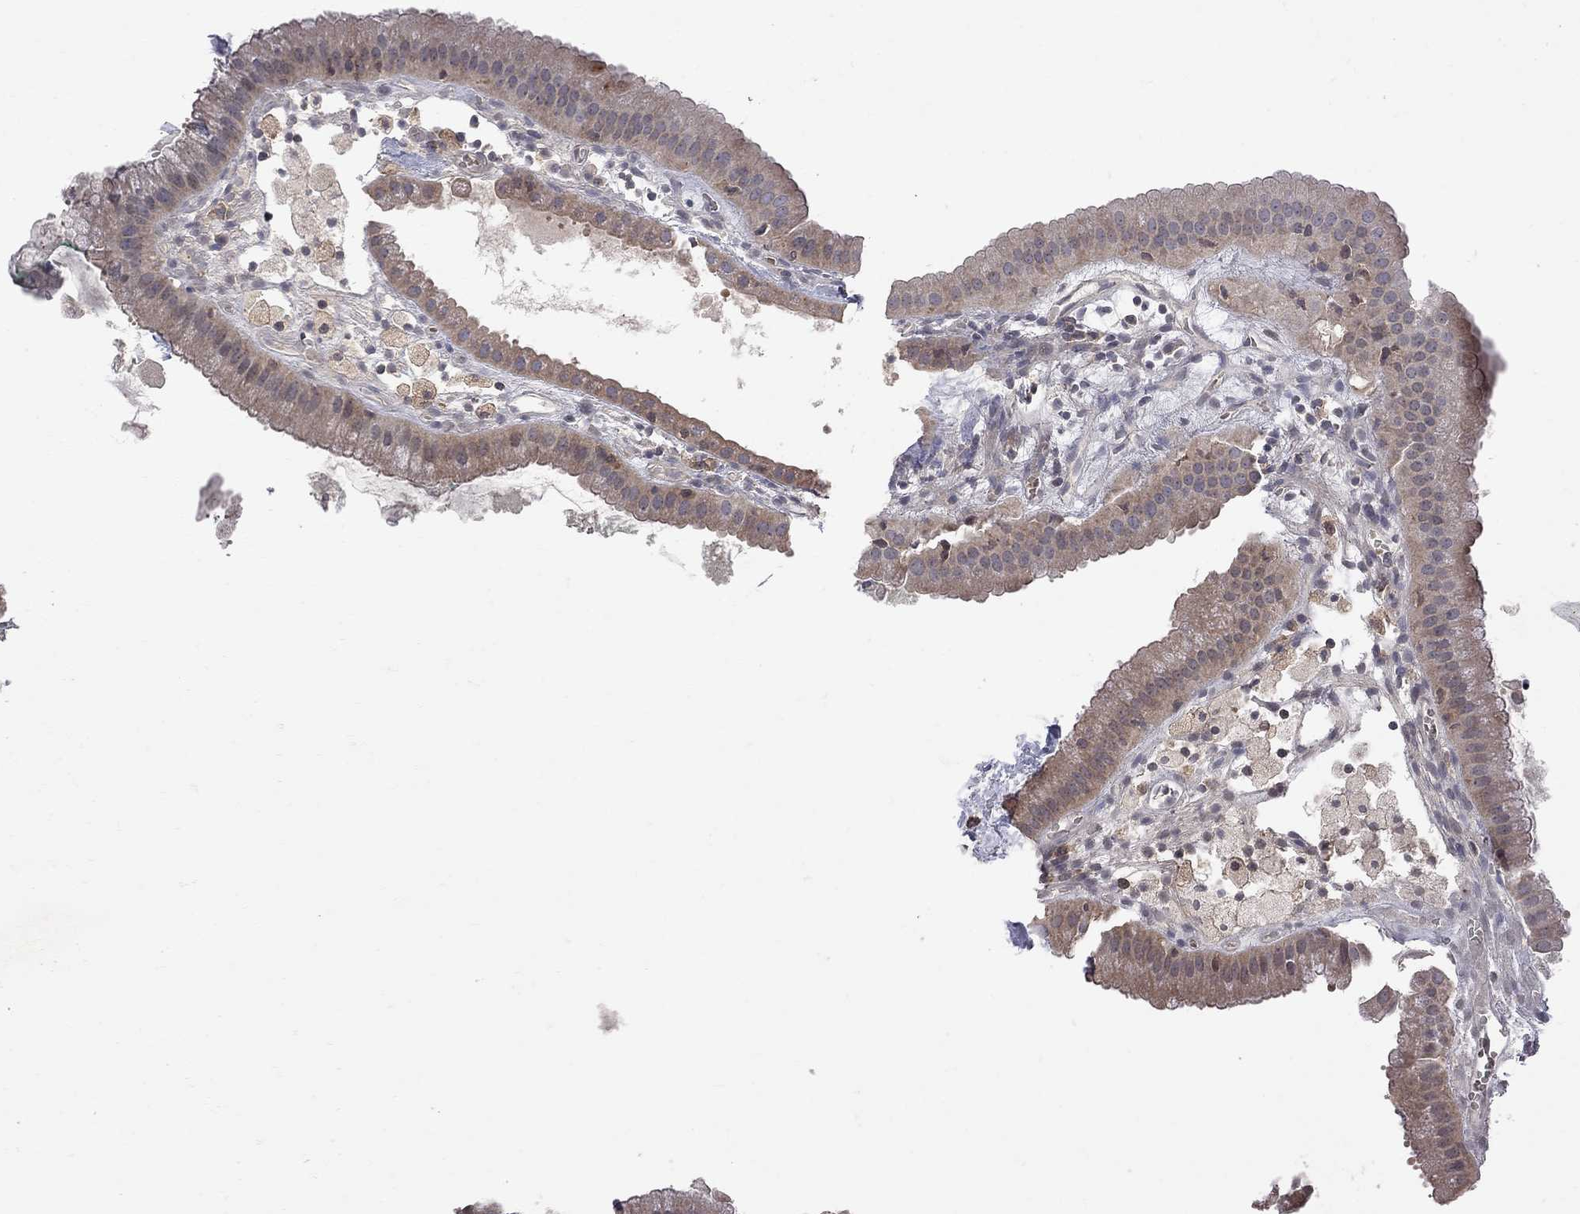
{"staining": {"intensity": "weak", "quantity": "25%-75%", "location": "cytoplasmic/membranous"}, "tissue": "gallbladder", "cell_type": "Glandular cells", "image_type": "normal", "snomed": [{"axis": "morphology", "description": "Normal tissue, NOS"}, {"axis": "topography", "description": "Gallbladder"}], "caption": "Benign gallbladder demonstrates weak cytoplasmic/membranous positivity in about 25%-75% of glandular cells.", "gene": "ABI3", "patient": {"sex": "male", "age": 67}}